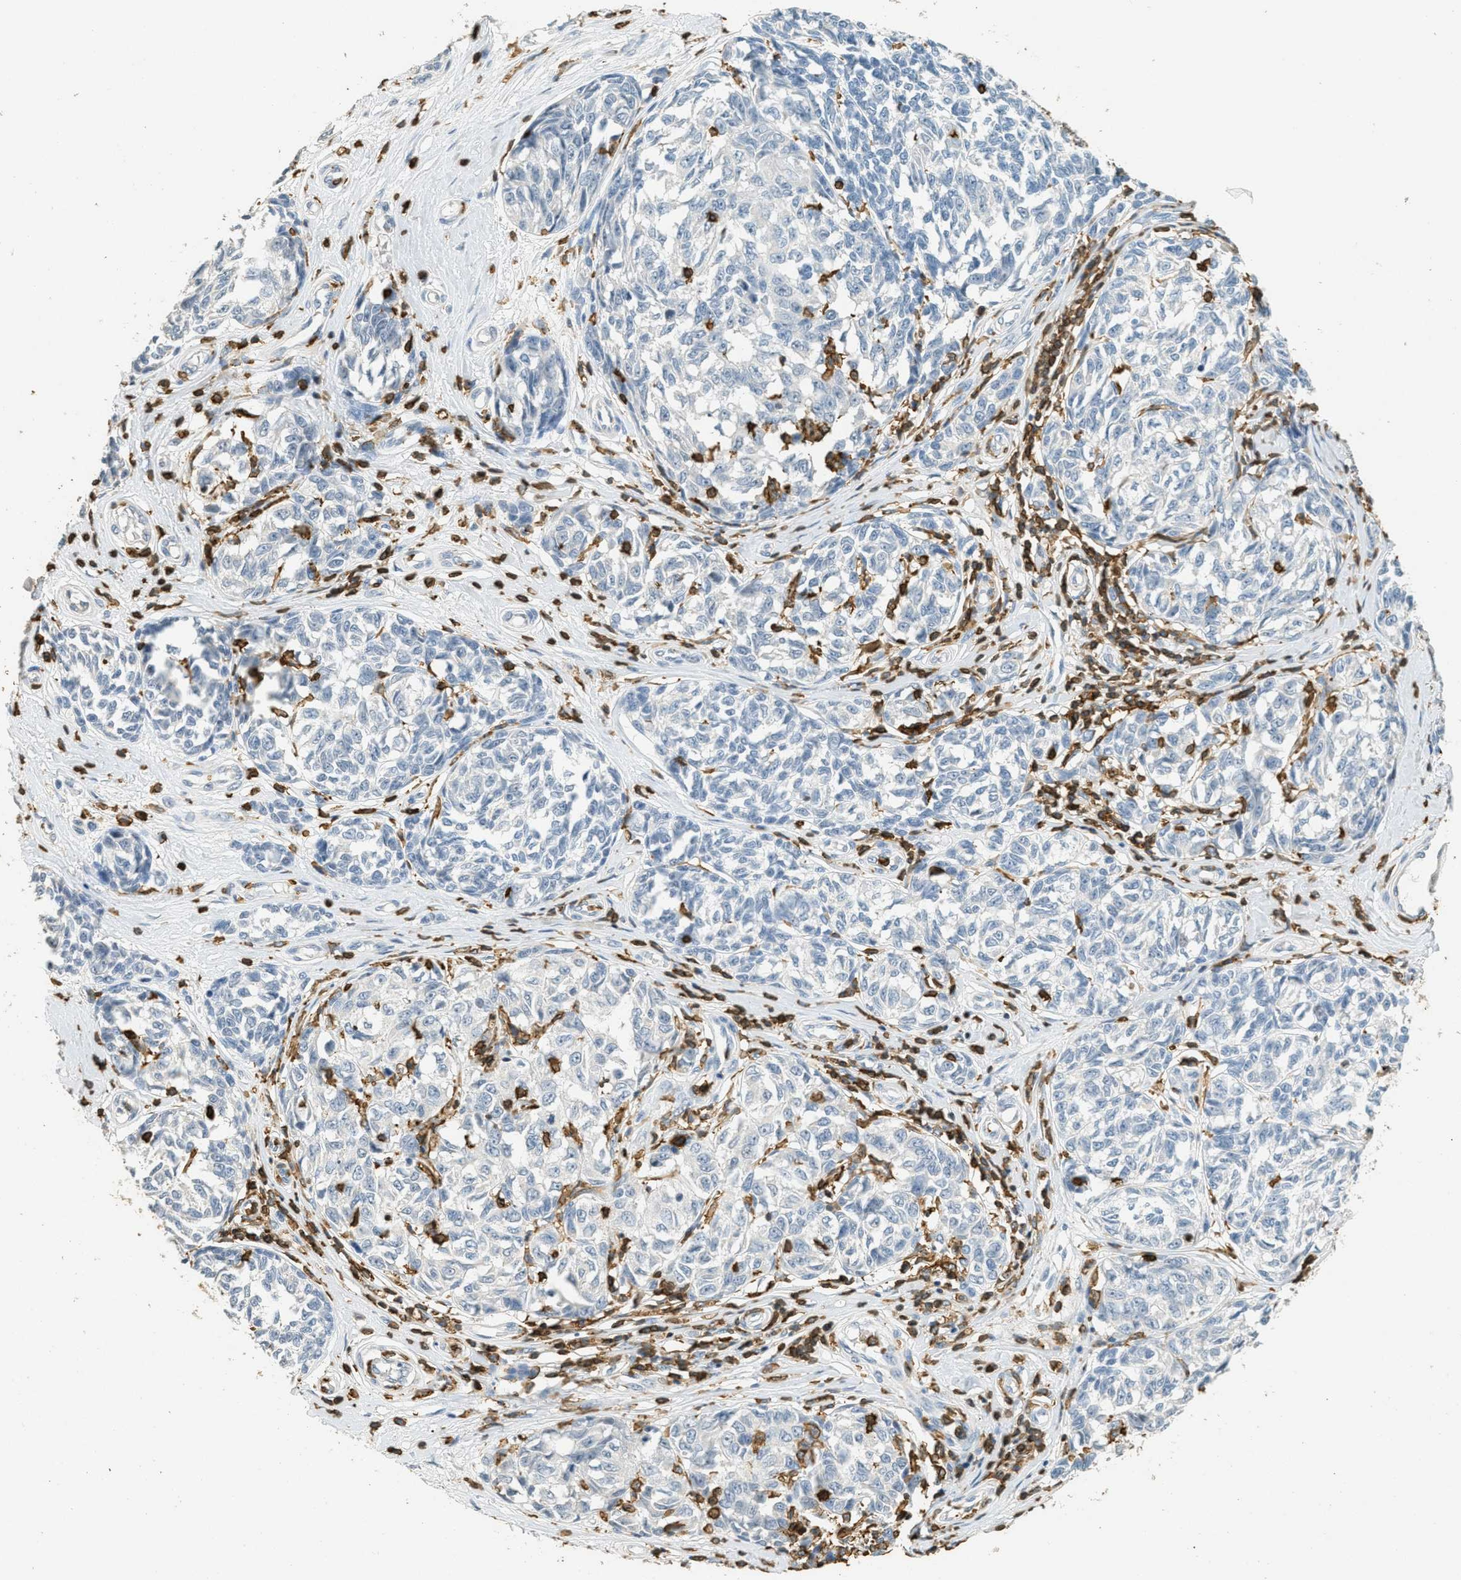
{"staining": {"intensity": "negative", "quantity": "none", "location": "none"}, "tissue": "melanoma", "cell_type": "Tumor cells", "image_type": "cancer", "snomed": [{"axis": "morphology", "description": "Malignant melanoma, NOS"}, {"axis": "topography", "description": "Skin"}], "caption": "High magnification brightfield microscopy of melanoma stained with DAB (3,3'-diaminobenzidine) (brown) and counterstained with hematoxylin (blue): tumor cells show no significant staining. Brightfield microscopy of IHC stained with DAB (brown) and hematoxylin (blue), captured at high magnification.", "gene": "LSP1", "patient": {"sex": "female", "age": 64}}